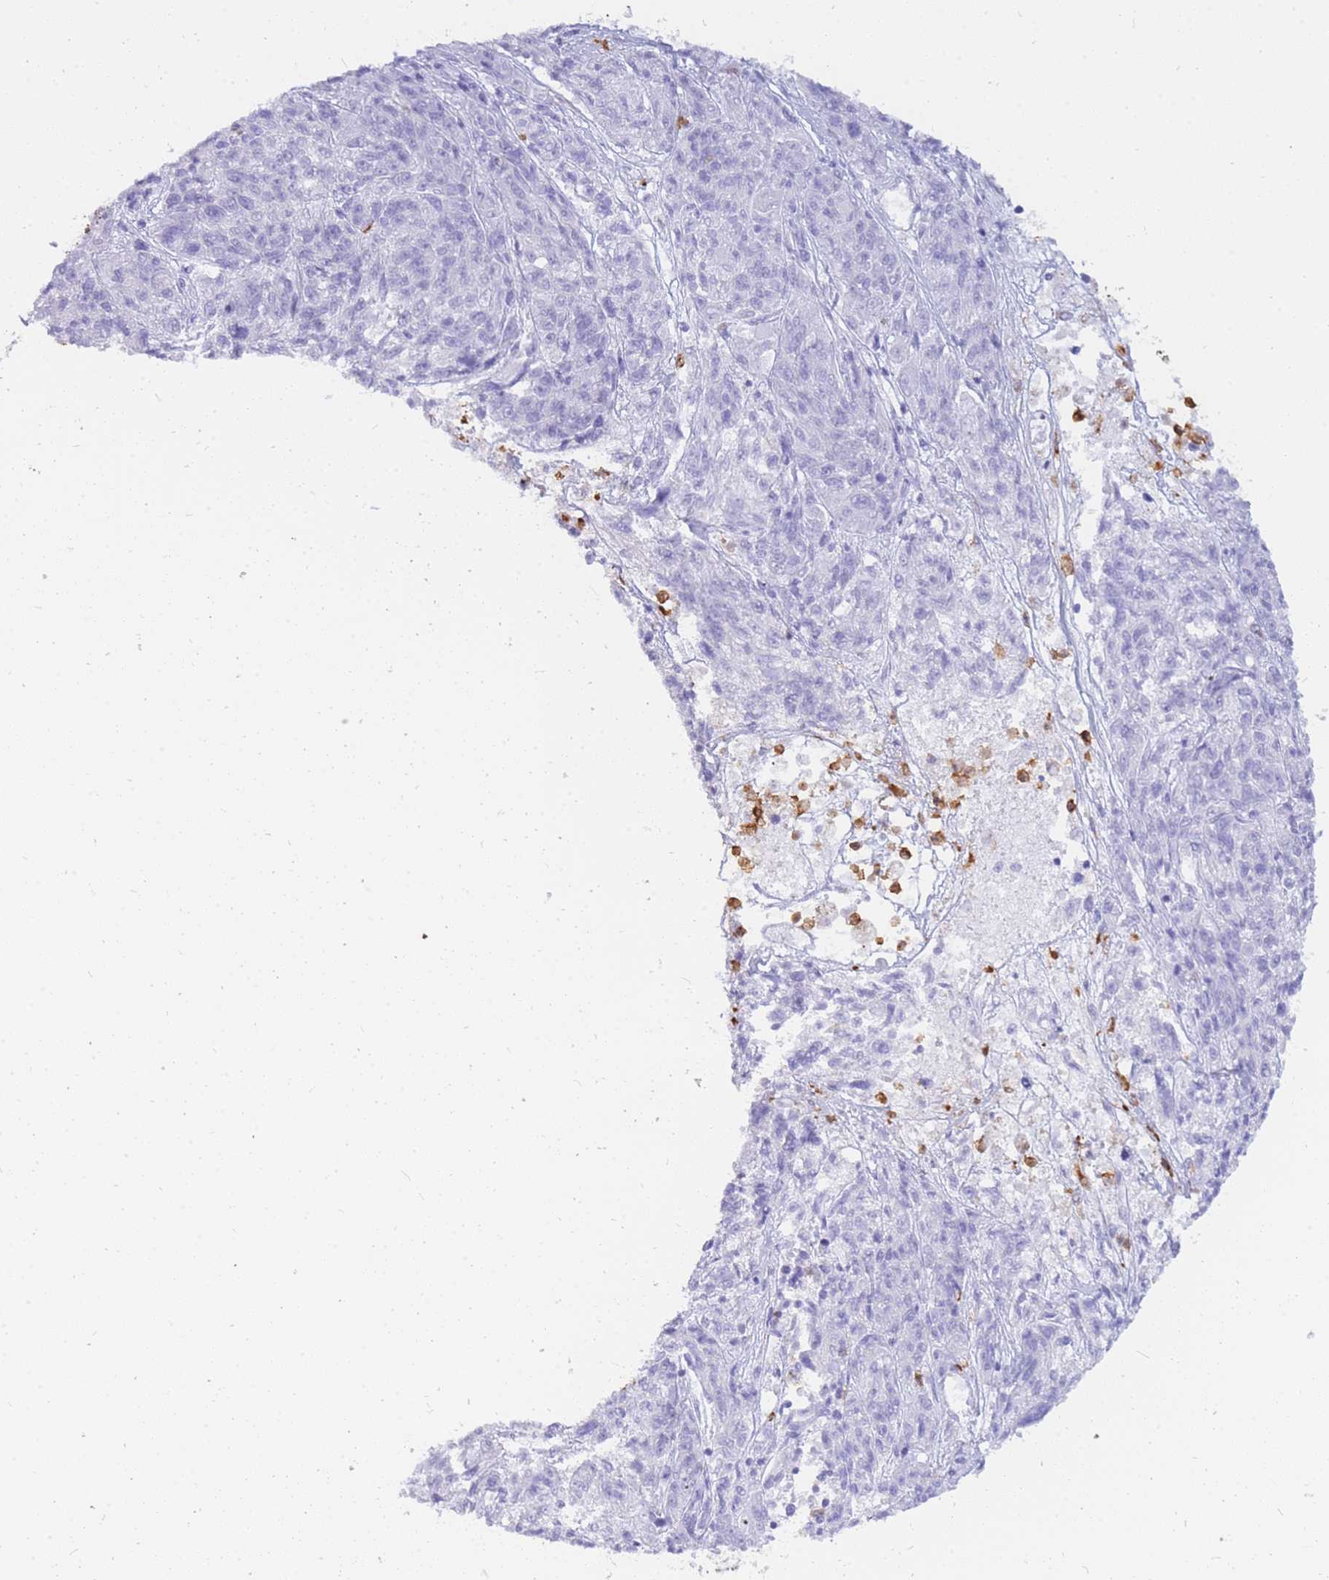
{"staining": {"intensity": "negative", "quantity": "none", "location": "none"}, "tissue": "melanoma", "cell_type": "Tumor cells", "image_type": "cancer", "snomed": [{"axis": "morphology", "description": "Malignant melanoma, NOS"}, {"axis": "topography", "description": "Skin"}], "caption": "This is an immunohistochemistry (IHC) micrograph of human malignant melanoma. There is no staining in tumor cells.", "gene": "HERC1", "patient": {"sex": "male", "age": 53}}